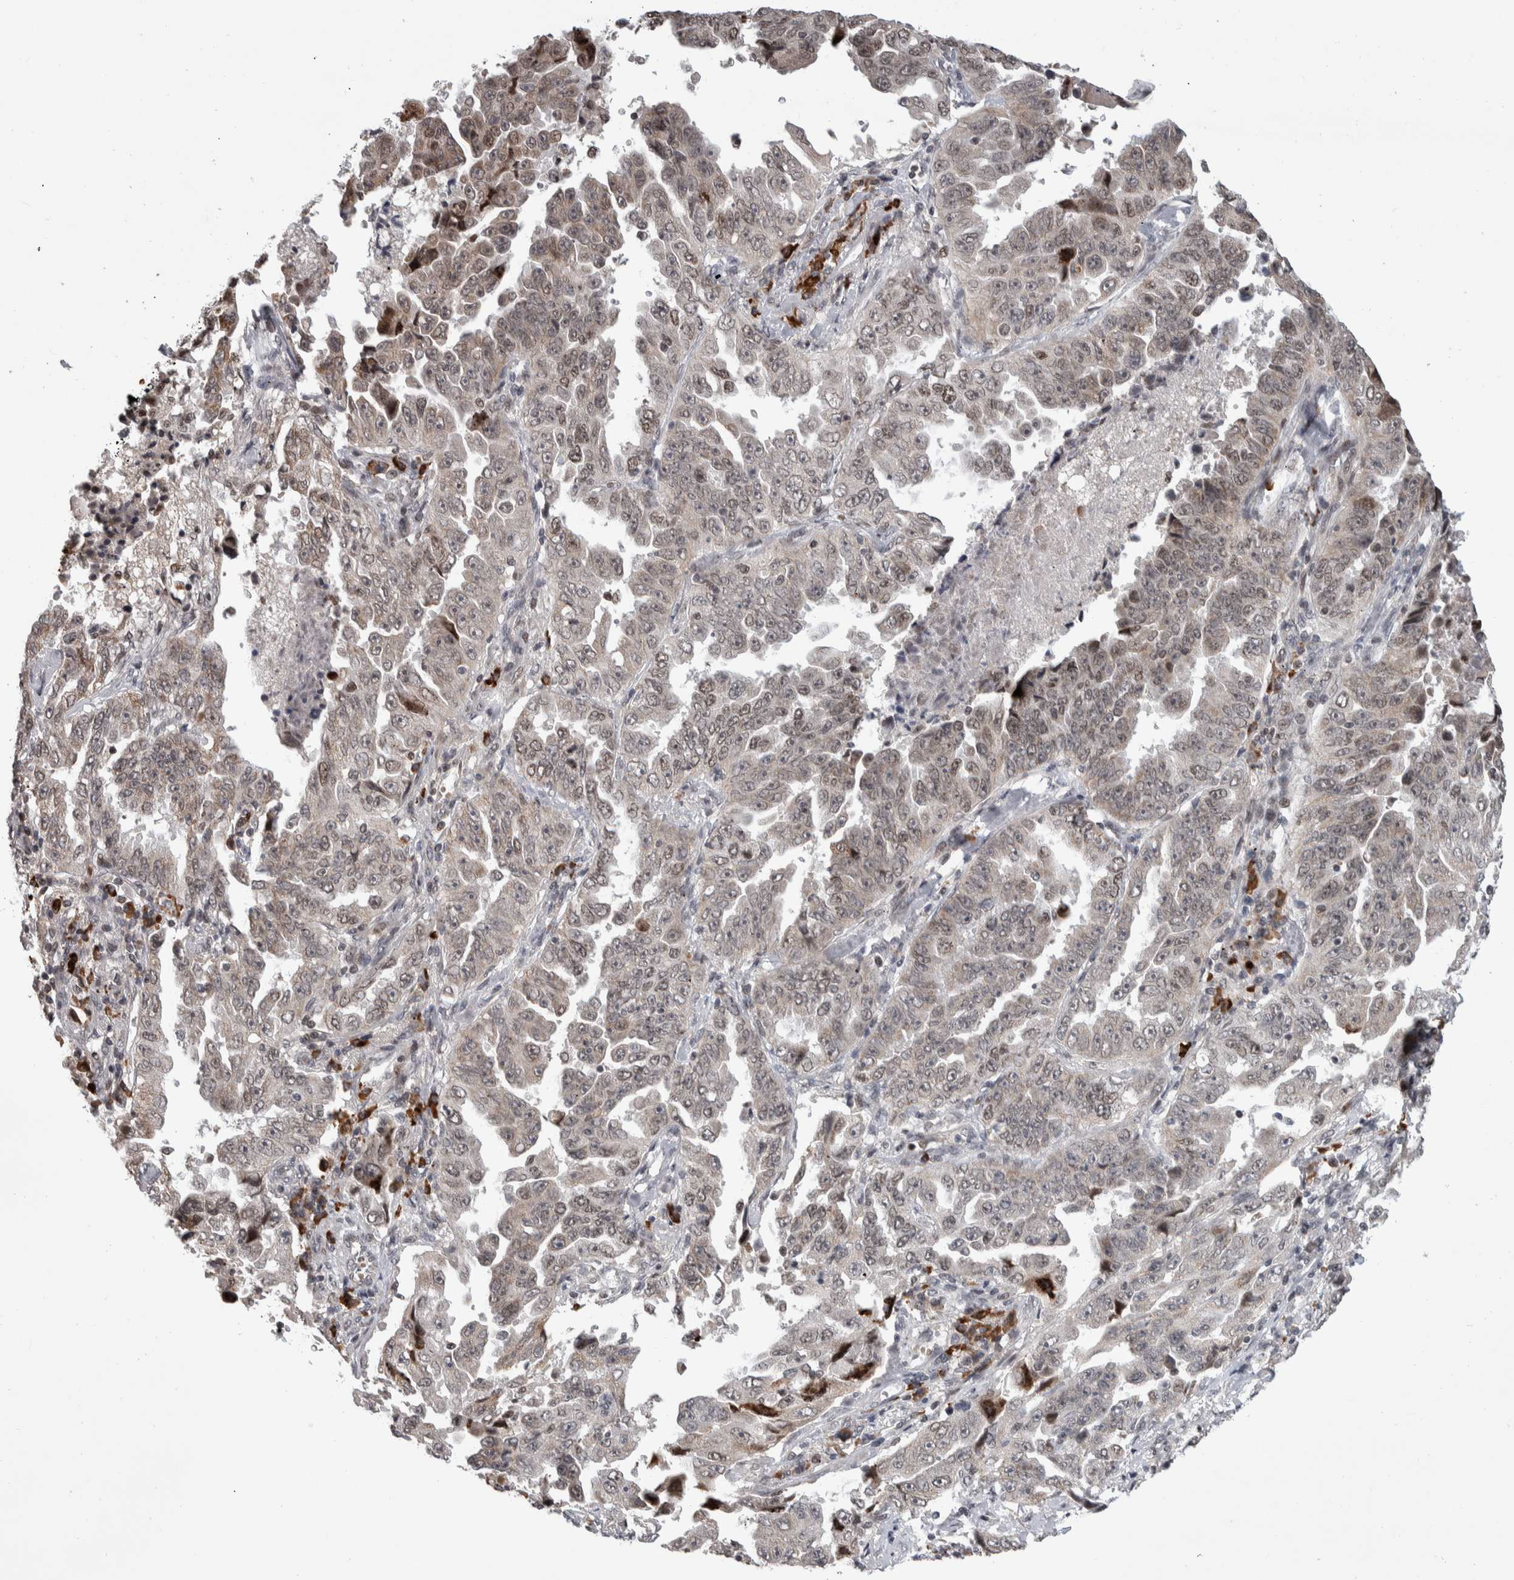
{"staining": {"intensity": "weak", "quantity": "25%-75%", "location": "nuclear"}, "tissue": "lung cancer", "cell_type": "Tumor cells", "image_type": "cancer", "snomed": [{"axis": "morphology", "description": "Adenocarcinoma, NOS"}, {"axis": "topography", "description": "Lung"}], "caption": "Immunohistochemistry (DAB) staining of lung cancer shows weak nuclear protein staining in about 25%-75% of tumor cells.", "gene": "ZNF592", "patient": {"sex": "female", "age": 51}}